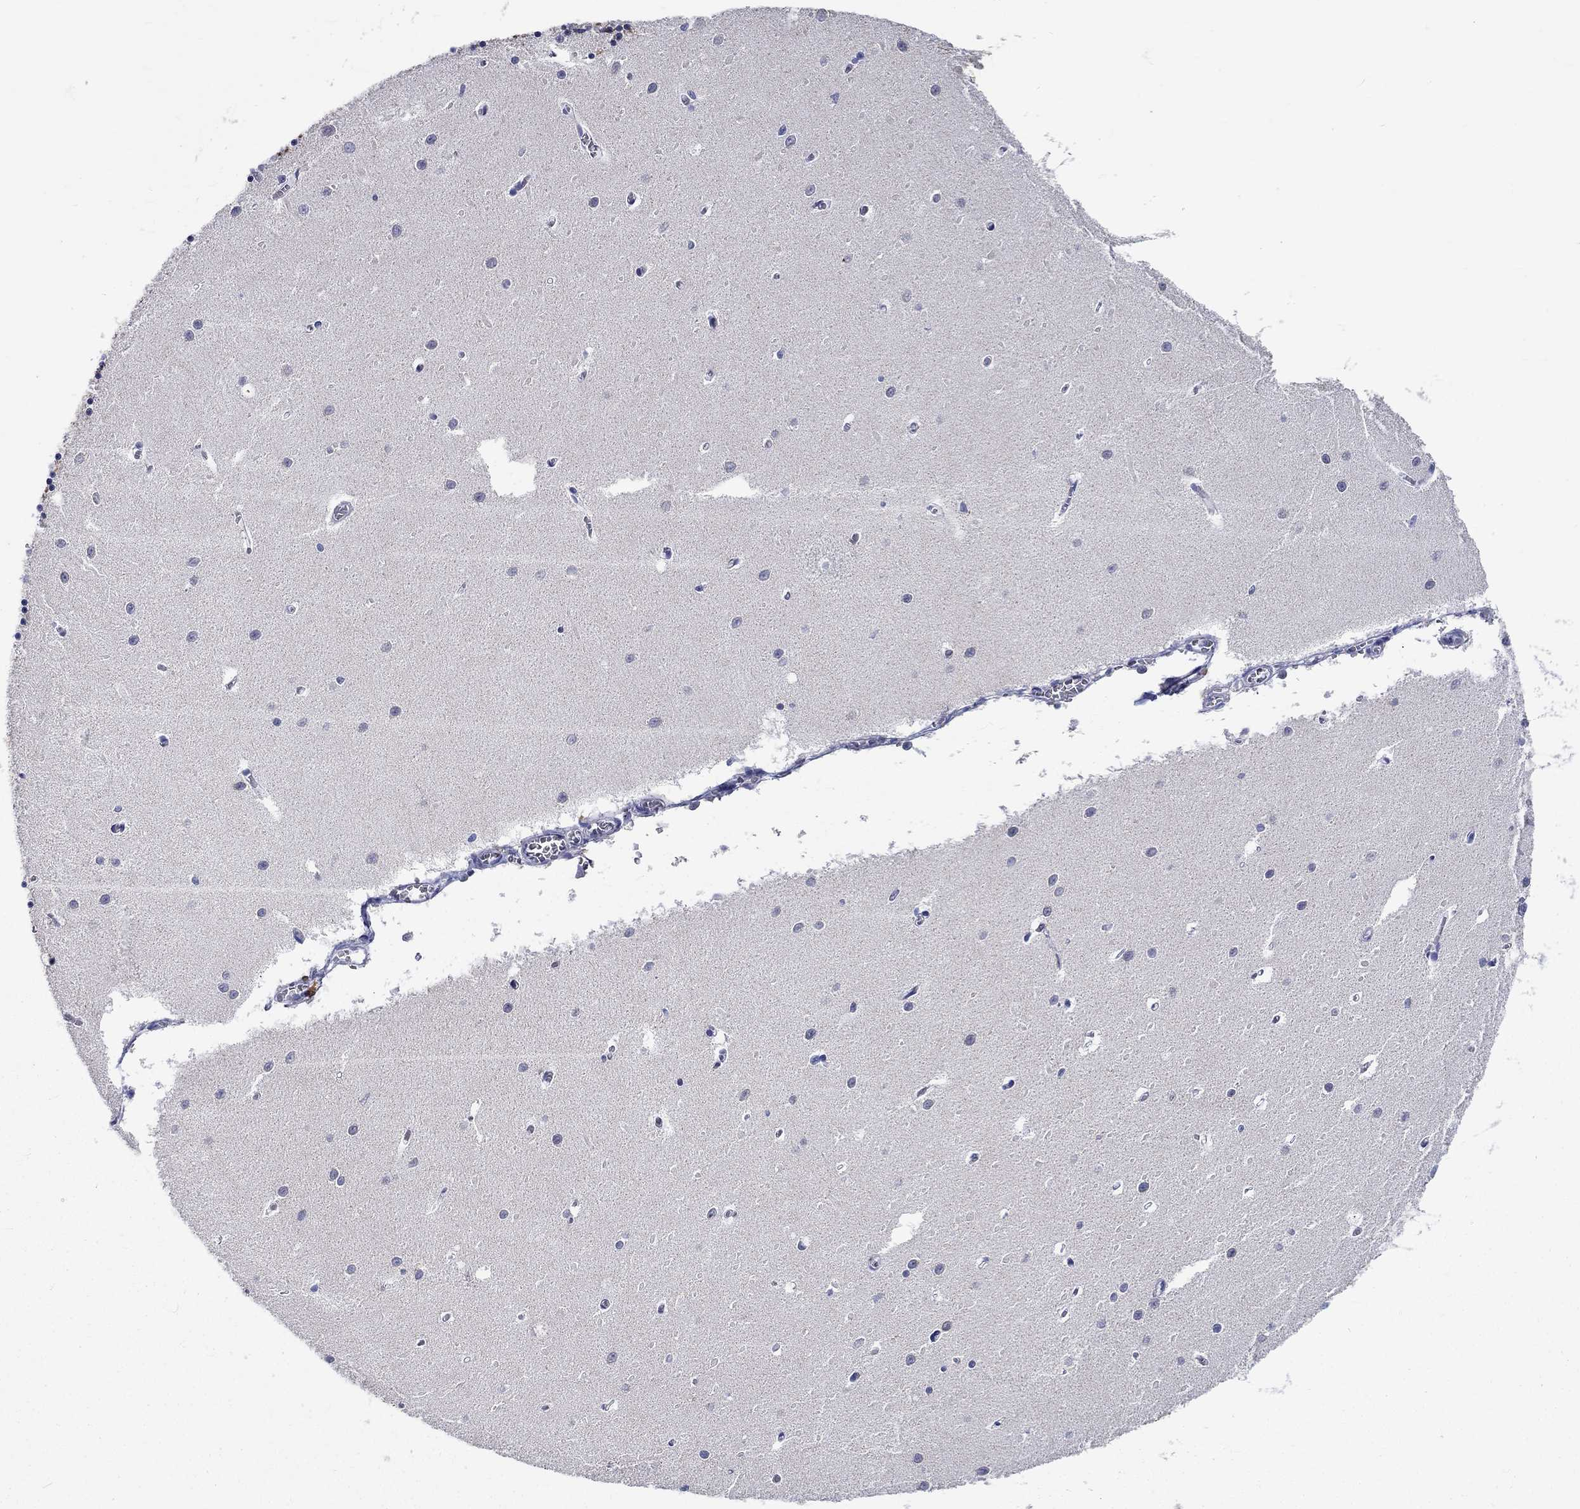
{"staining": {"intensity": "strong", "quantity": "<25%", "location": "cytoplasmic/membranous"}, "tissue": "cerebellum", "cell_type": "Cells in granular layer", "image_type": "normal", "snomed": [{"axis": "morphology", "description": "Normal tissue, NOS"}, {"axis": "topography", "description": "Cerebellum"}], "caption": "An image of human cerebellum stained for a protein shows strong cytoplasmic/membranous brown staining in cells in granular layer. (brown staining indicates protein expression, while blue staining denotes nuclei).", "gene": "GRIN1", "patient": {"sex": "female", "age": 64}}